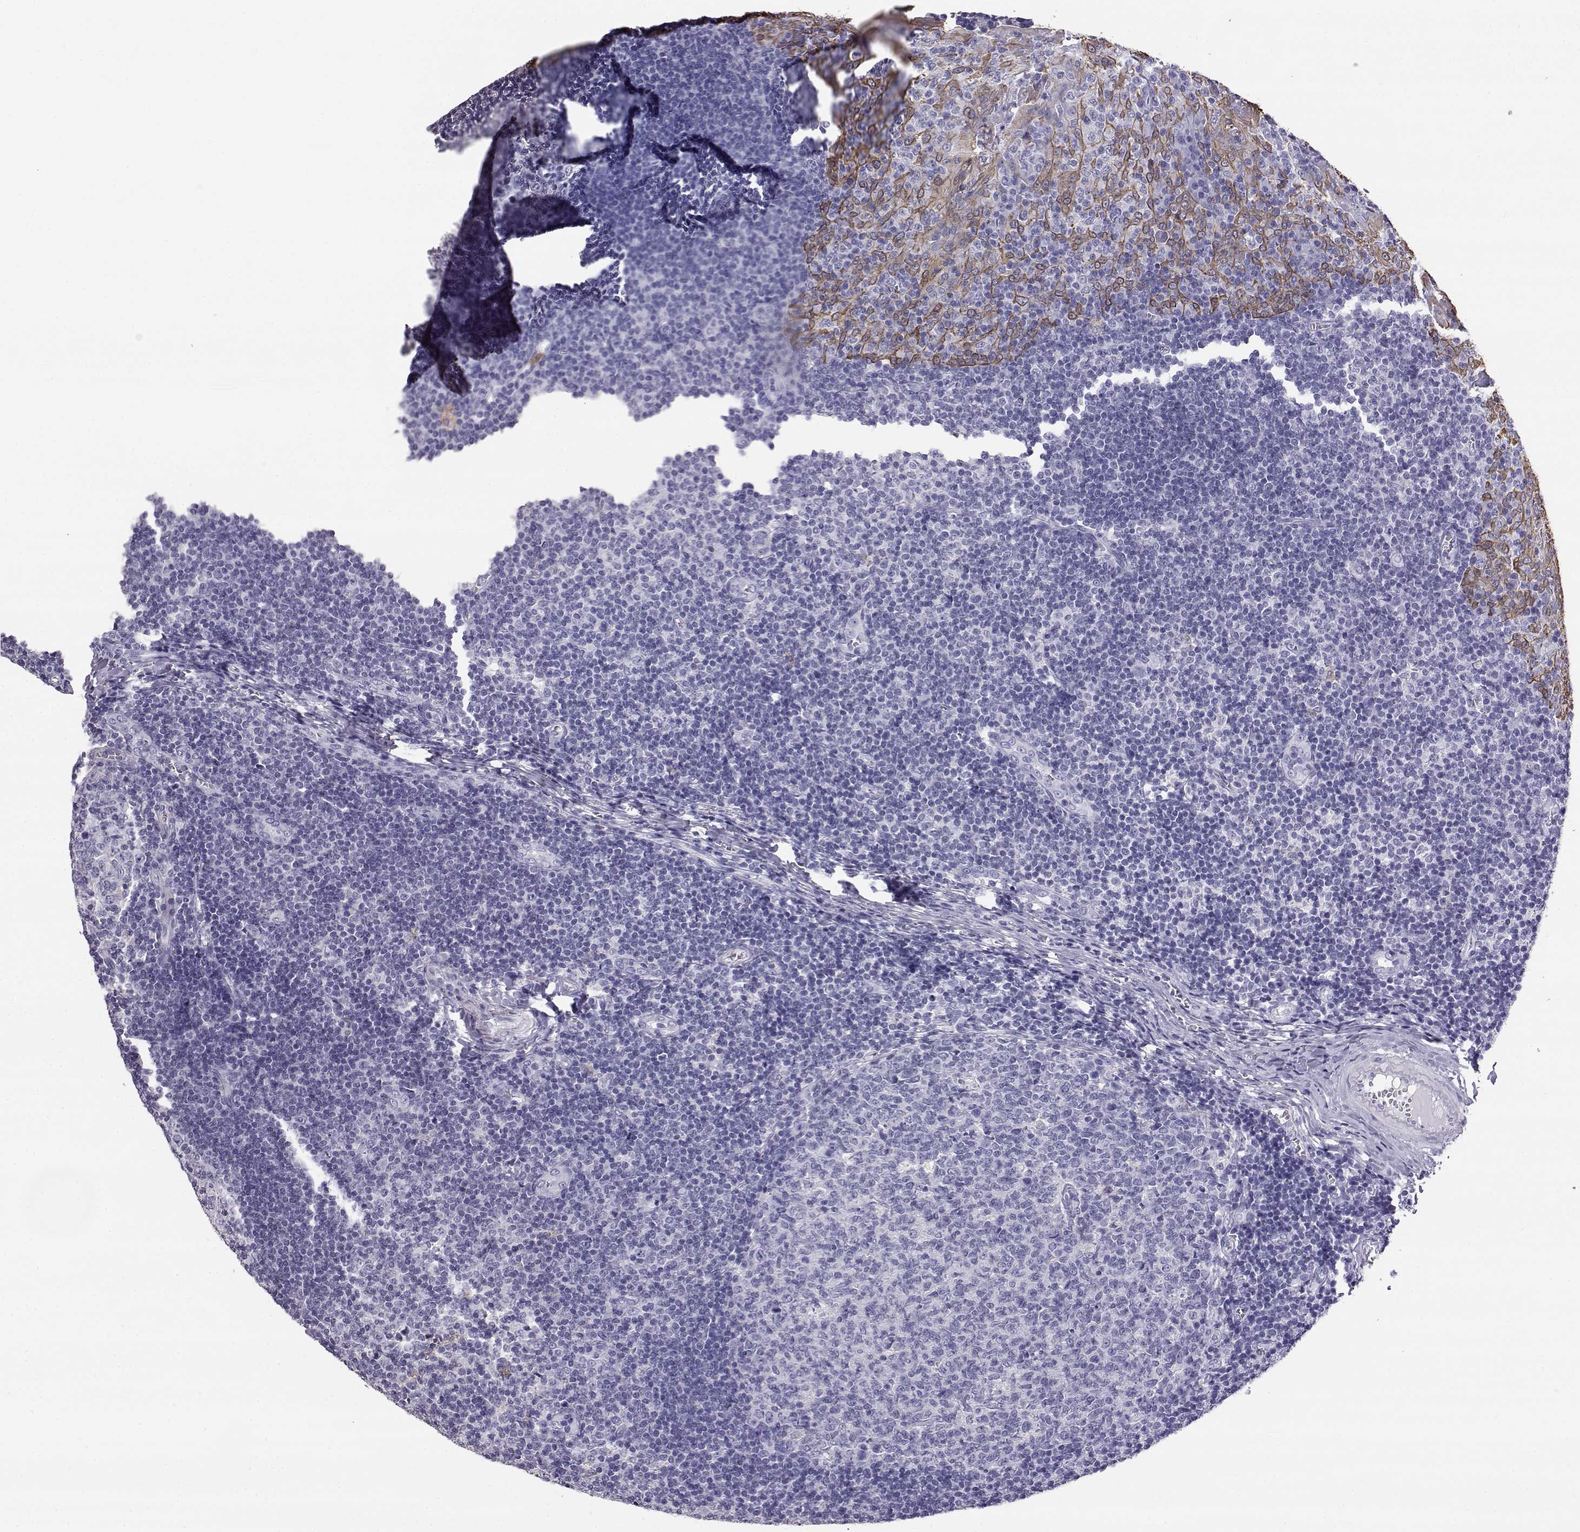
{"staining": {"intensity": "negative", "quantity": "none", "location": "none"}, "tissue": "tonsil", "cell_type": "Germinal center cells", "image_type": "normal", "snomed": [{"axis": "morphology", "description": "Normal tissue, NOS"}, {"axis": "topography", "description": "Tonsil"}], "caption": "Tonsil stained for a protein using immunohistochemistry (IHC) reveals no staining germinal center cells.", "gene": "AKR1B1", "patient": {"sex": "female", "age": 13}}